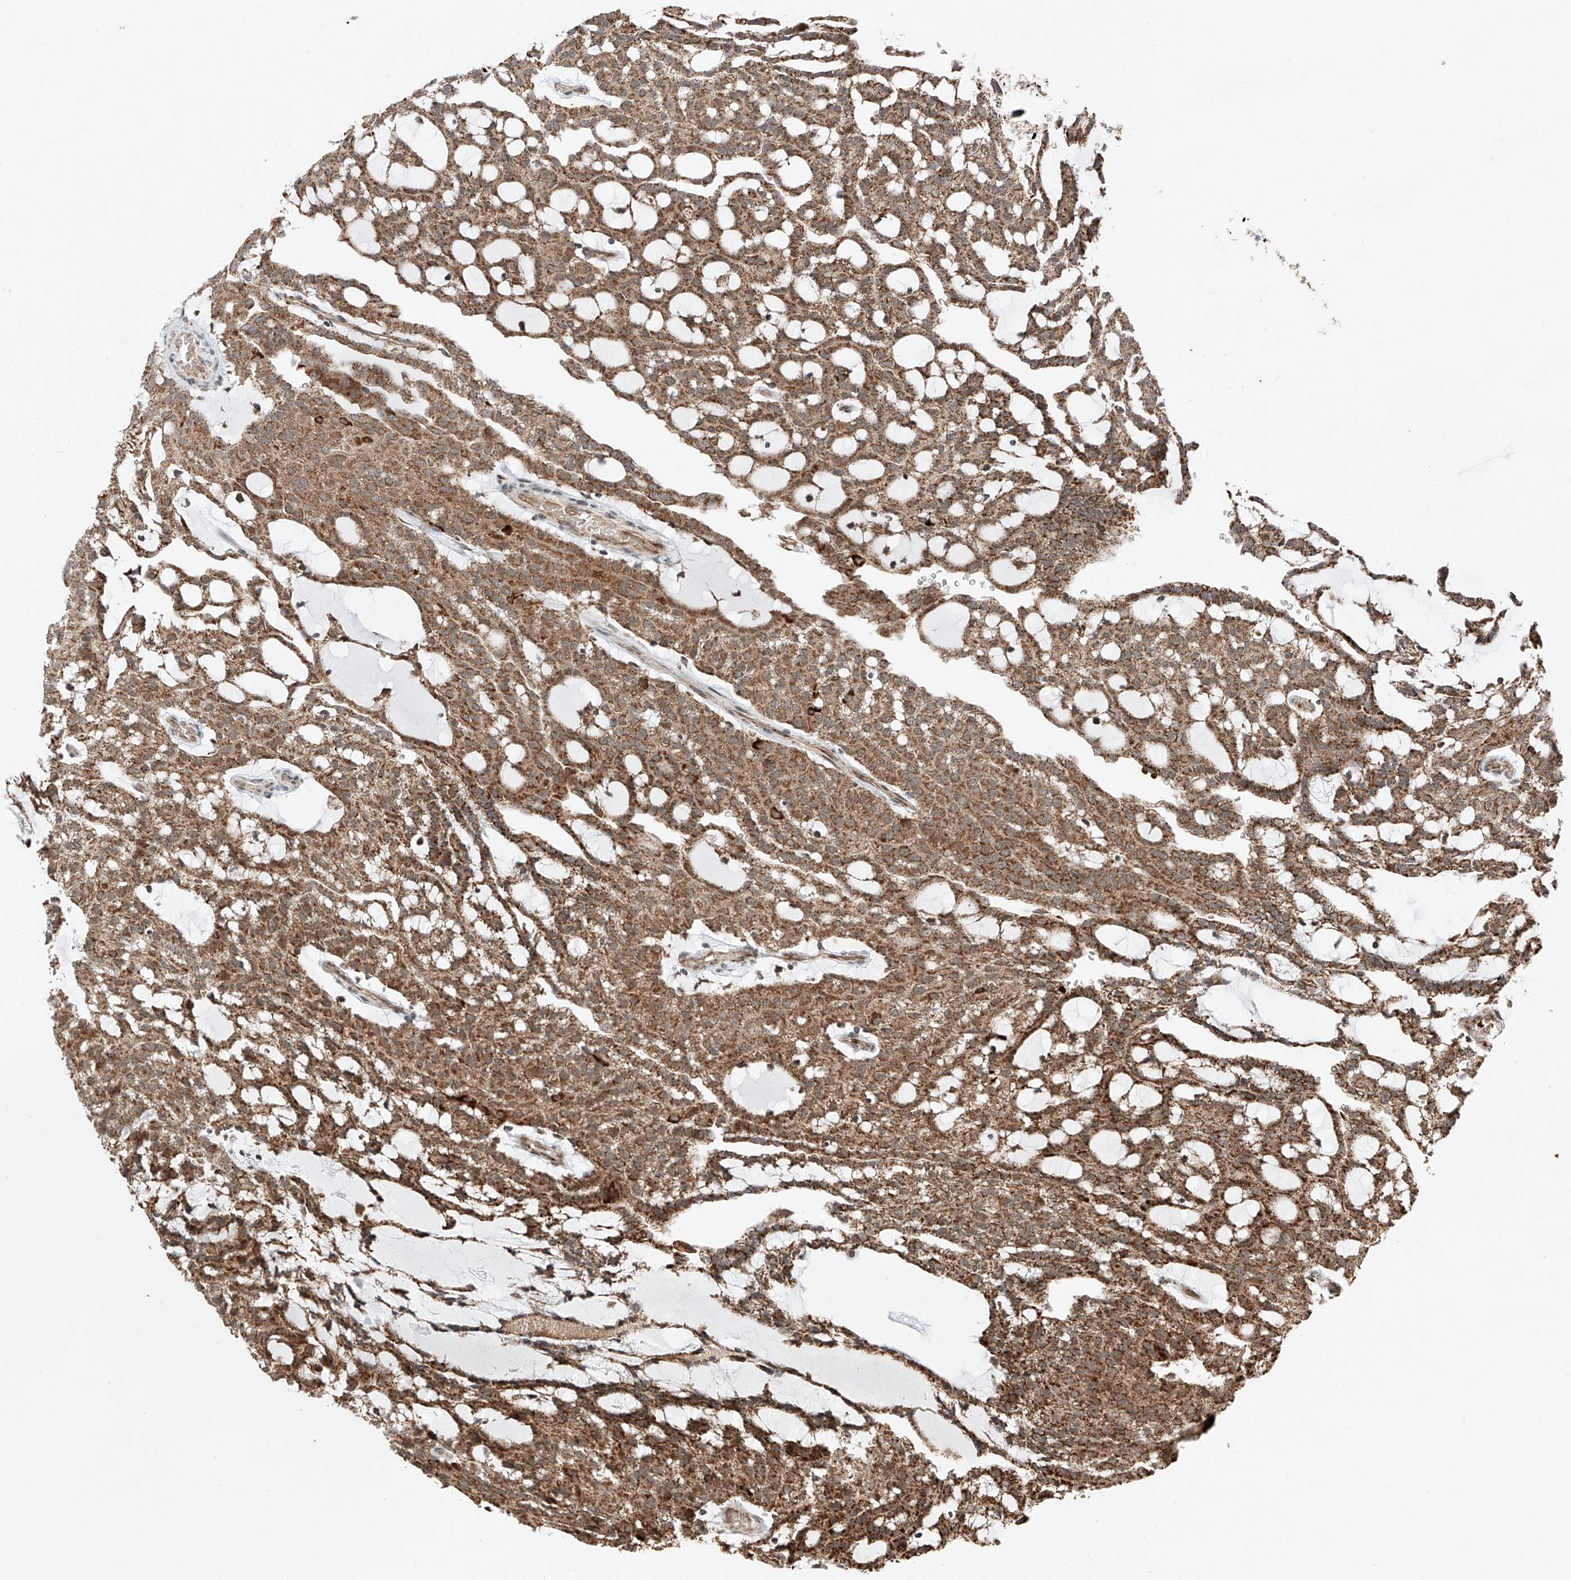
{"staining": {"intensity": "strong", "quantity": ">75%", "location": "cytoplasmic/membranous"}, "tissue": "renal cancer", "cell_type": "Tumor cells", "image_type": "cancer", "snomed": [{"axis": "morphology", "description": "Adenocarcinoma, NOS"}, {"axis": "topography", "description": "Kidney"}], "caption": "Immunohistochemical staining of renal adenocarcinoma displays high levels of strong cytoplasmic/membranous positivity in approximately >75% of tumor cells.", "gene": "ZSCAN29", "patient": {"sex": "male", "age": 63}}